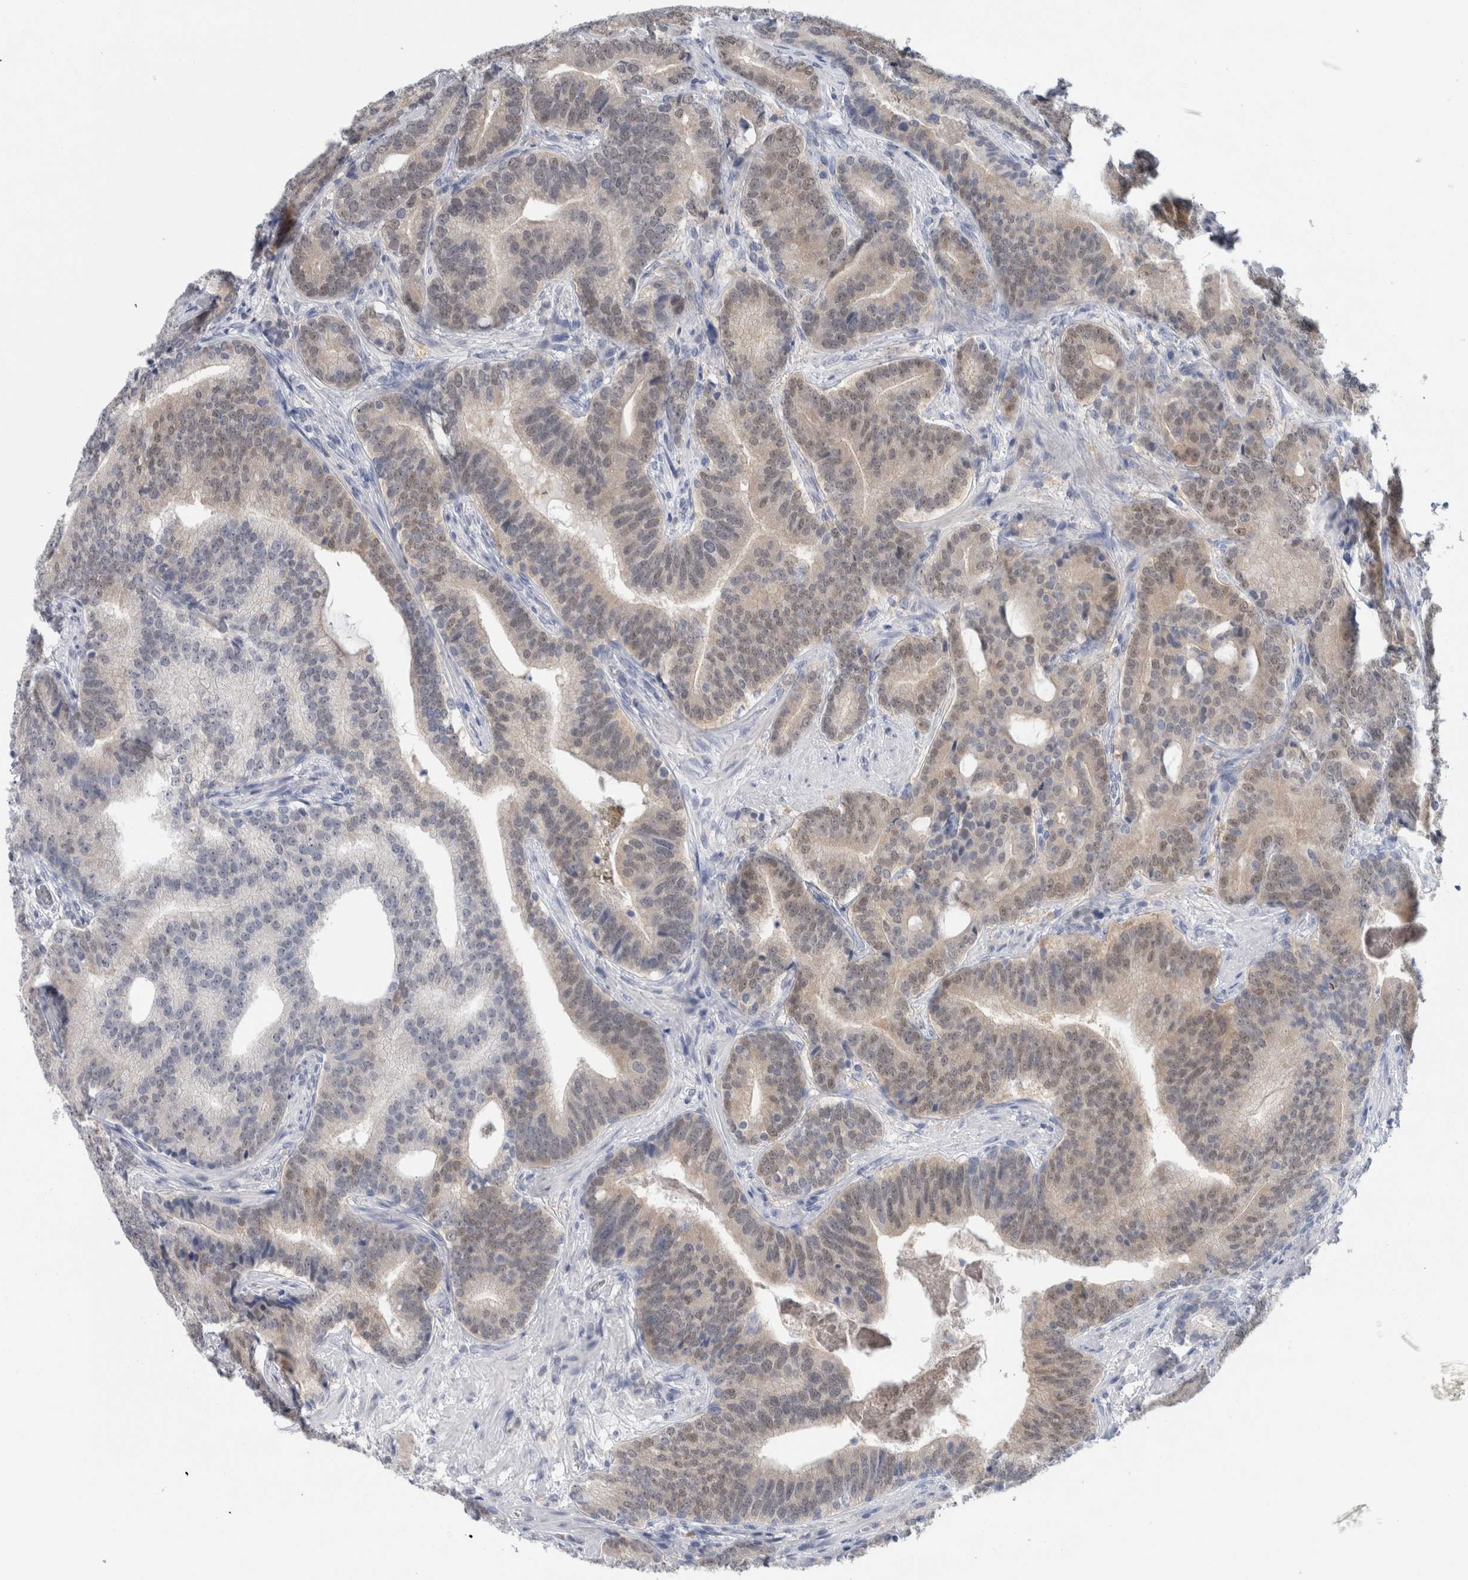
{"staining": {"intensity": "weak", "quantity": "25%-75%", "location": "cytoplasmic/membranous,nuclear"}, "tissue": "prostate cancer", "cell_type": "Tumor cells", "image_type": "cancer", "snomed": [{"axis": "morphology", "description": "Adenocarcinoma, High grade"}, {"axis": "topography", "description": "Prostate"}], "caption": "Approximately 25%-75% of tumor cells in prostate cancer demonstrate weak cytoplasmic/membranous and nuclear protein staining as visualized by brown immunohistochemical staining.", "gene": "CASP6", "patient": {"sex": "male", "age": 55}}